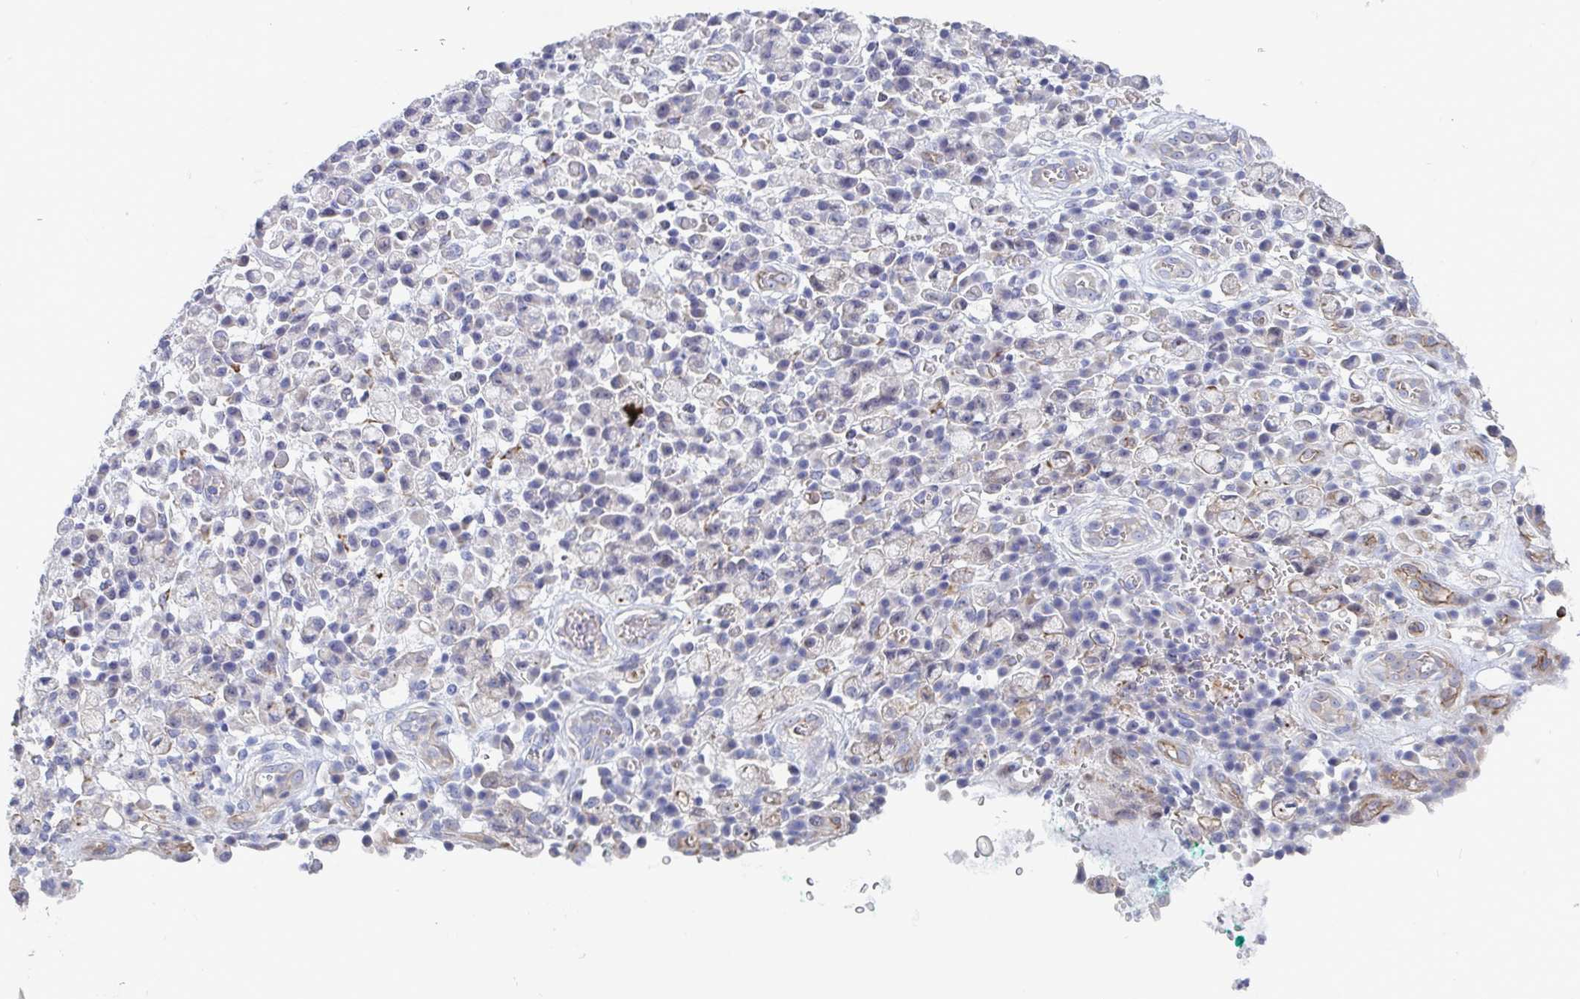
{"staining": {"intensity": "negative", "quantity": "none", "location": "none"}, "tissue": "stomach cancer", "cell_type": "Tumor cells", "image_type": "cancer", "snomed": [{"axis": "morphology", "description": "Adenocarcinoma, NOS"}, {"axis": "topography", "description": "Stomach"}], "caption": "Immunohistochemical staining of stomach cancer exhibits no significant expression in tumor cells.", "gene": "ST14", "patient": {"sex": "male", "age": 77}}